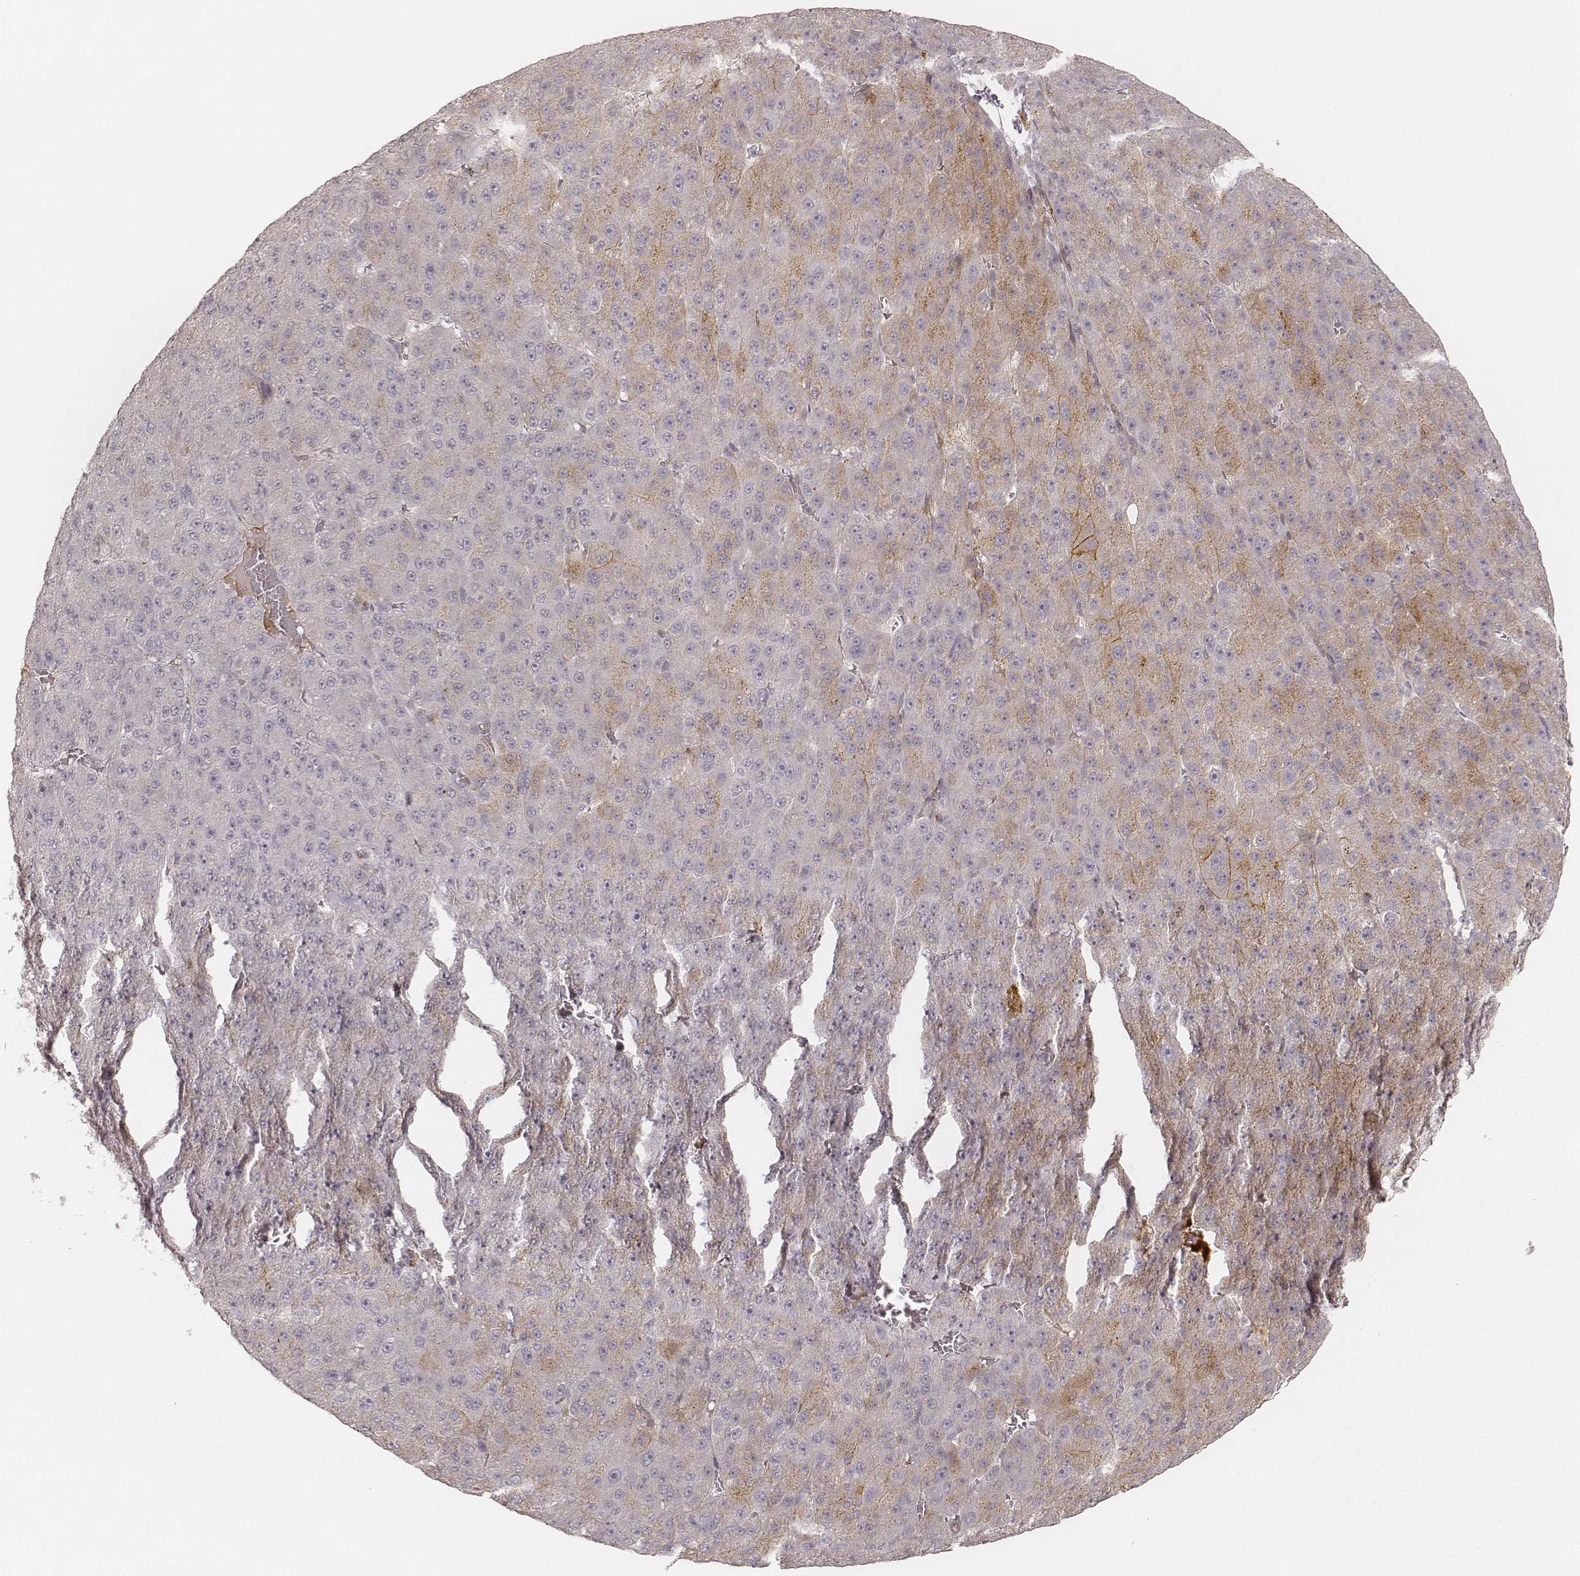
{"staining": {"intensity": "moderate", "quantity": "<25%", "location": "cytoplasmic/membranous"}, "tissue": "liver cancer", "cell_type": "Tumor cells", "image_type": "cancer", "snomed": [{"axis": "morphology", "description": "Carcinoma, Hepatocellular, NOS"}, {"axis": "topography", "description": "Liver"}], "caption": "There is low levels of moderate cytoplasmic/membranous positivity in tumor cells of liver hepatocellular carcinoma, as demonstrated by immunohistochemical staining (brown color).", "gene": "GORASP2", "patient": {"sex": "male", "age": 67}}